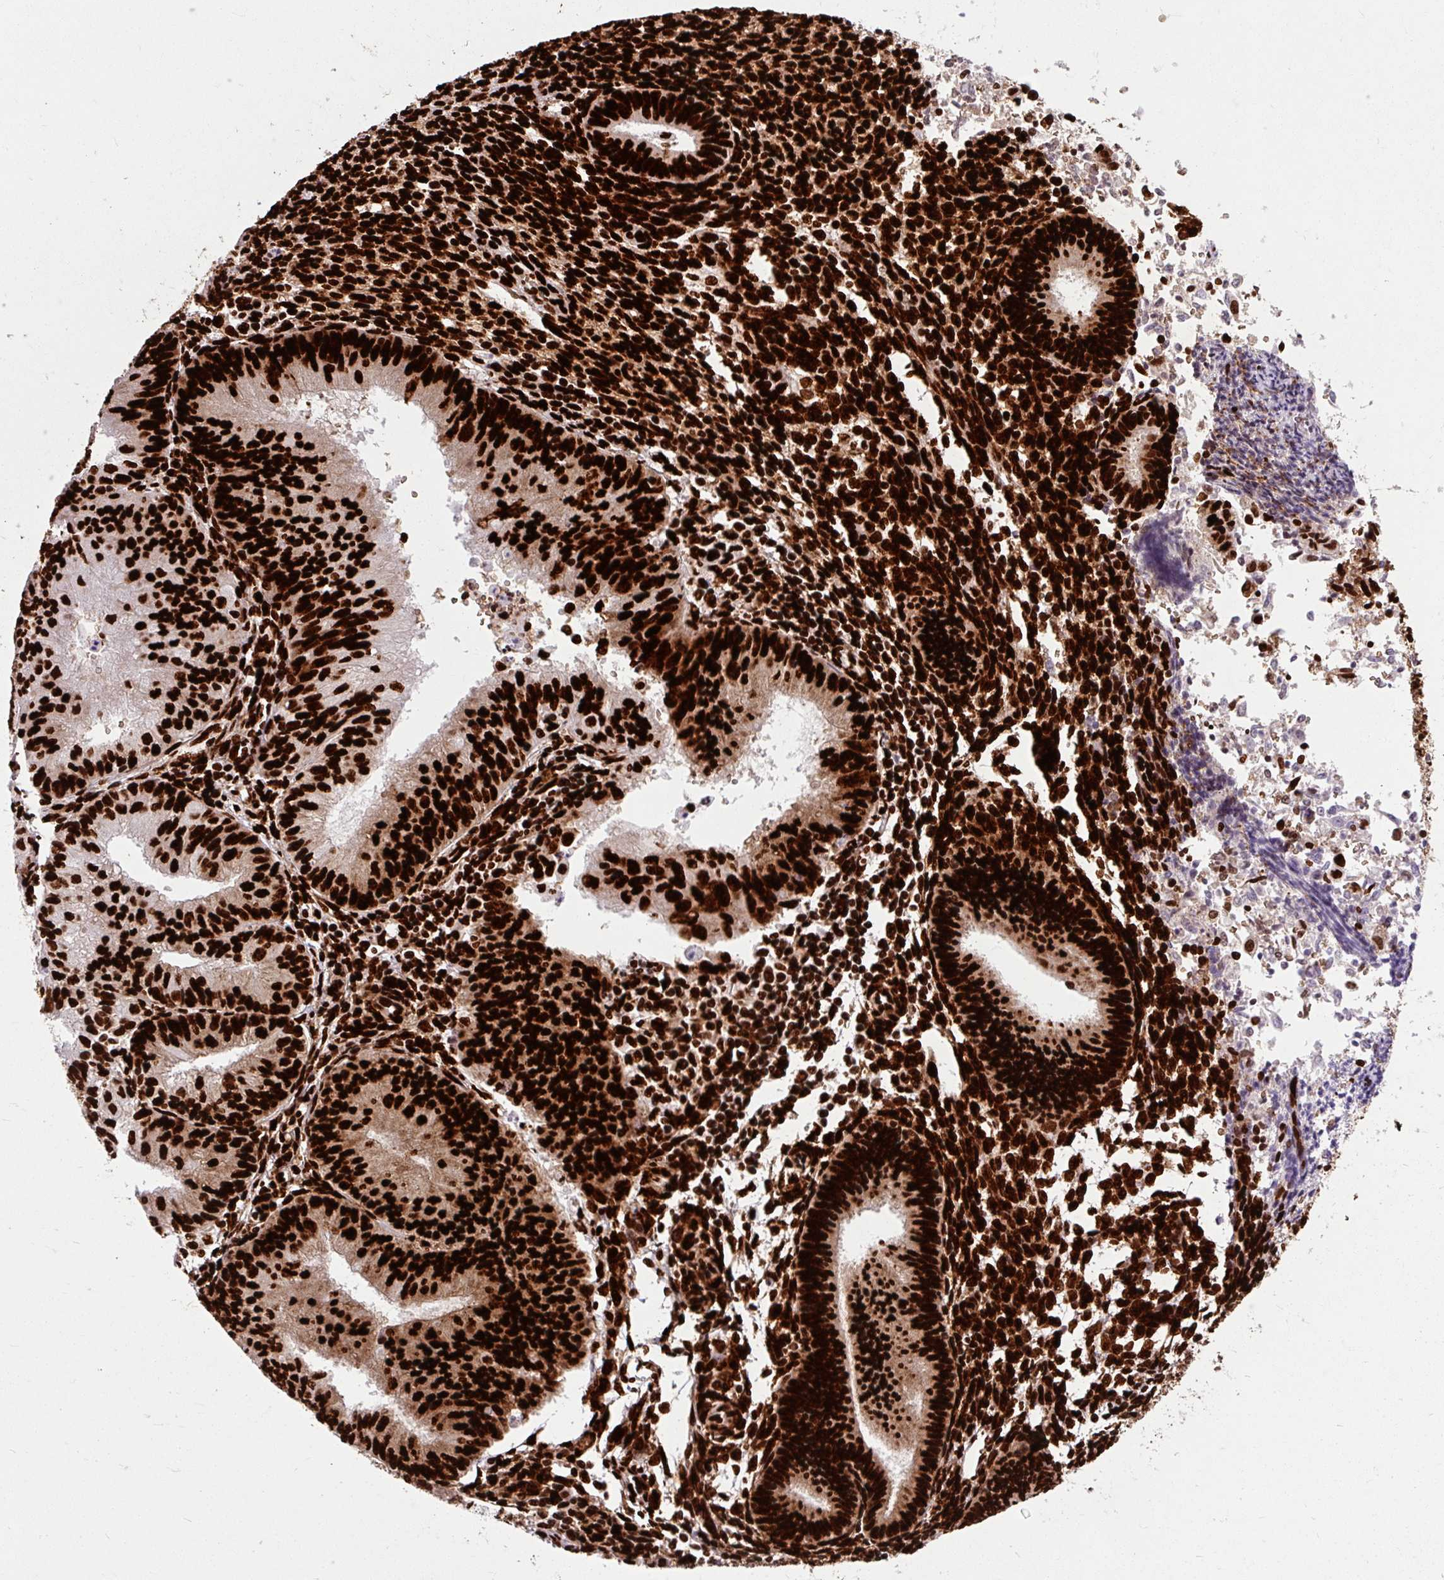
{"staining": {"intensity": "strong", "quantity": ">75%", "location": "nuclear"}, "tissue": "endometrial cancer", "cell_type": "Tumor cells", "image_type": "cancer", "snomed": [{"axis": "morphology", "description": "Adenocarcinoma, NOS"}, {"axis": "topography", "description": "Endometrium"}], "caption": "Endometrial cancer stained with a brown dye reveals strong nuclear positive expression in about >75% of tumor cells.", "gene": "FUS", "patient": {"sex": "female", "age": 50}}